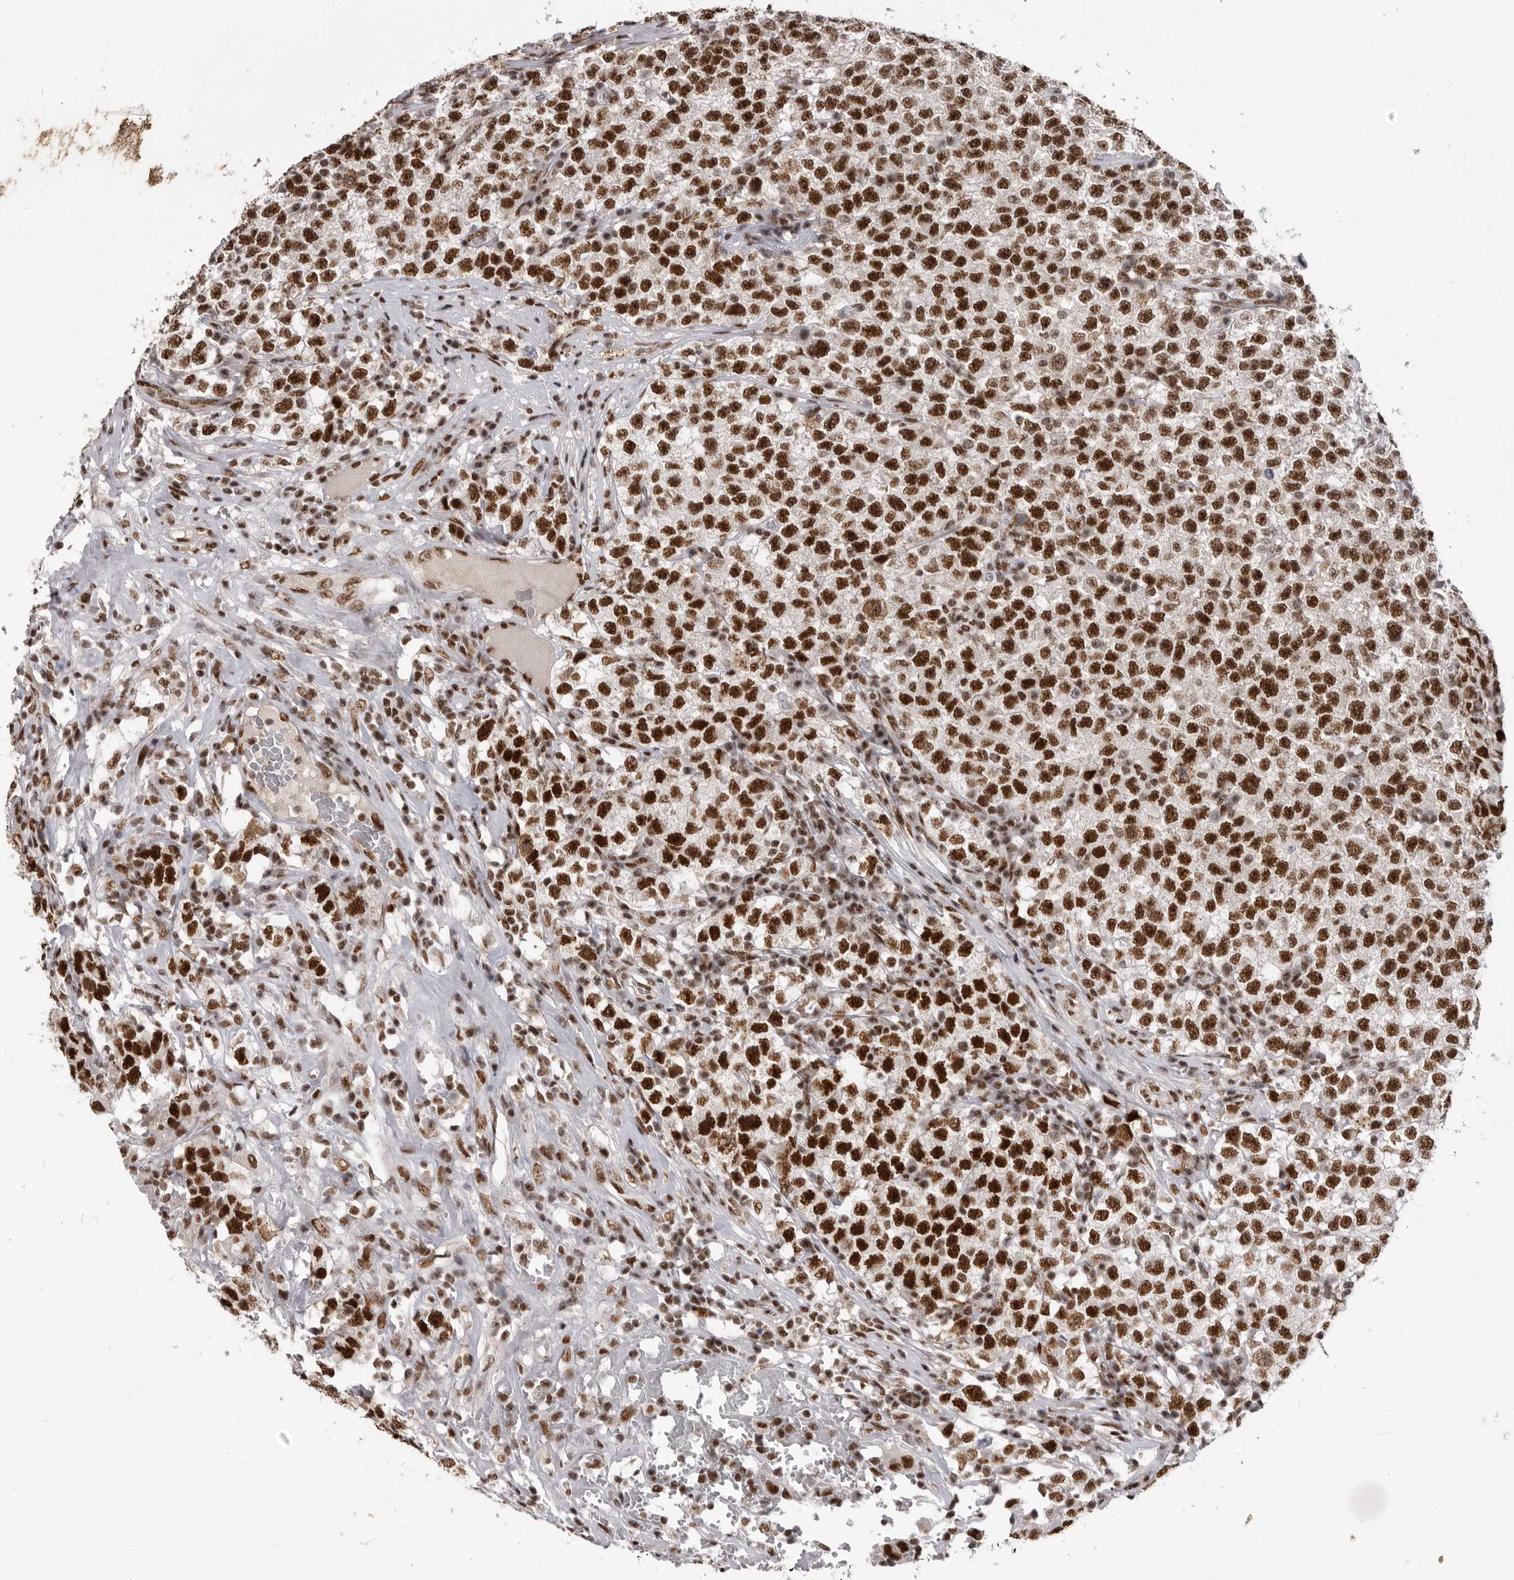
{"staining": {"intensity": "strong", "quantity": ">75%", "location": "nuclear"}, "tissue": "testis cancer", "cell_type": "Tumor cells", "image_type": "cancer", "snomed": [{"axis": "morphology", "description": "Seminoma, NOS"}, {"axis": "topography", "description": "Testis"}], "caption": "High-magnification brightfield microscopy of seminoma (testis) stained with DAB (brown) and counterstained with hematoxylin (blue). tumor cells exhibit strong nuclear positivity is identified in about>75% of cells. The protein of interest is shown in brown color, while the nuclei are stained blue.", "gene": "PPP1R8", "patient": {"sex": "male", "age": 22}}